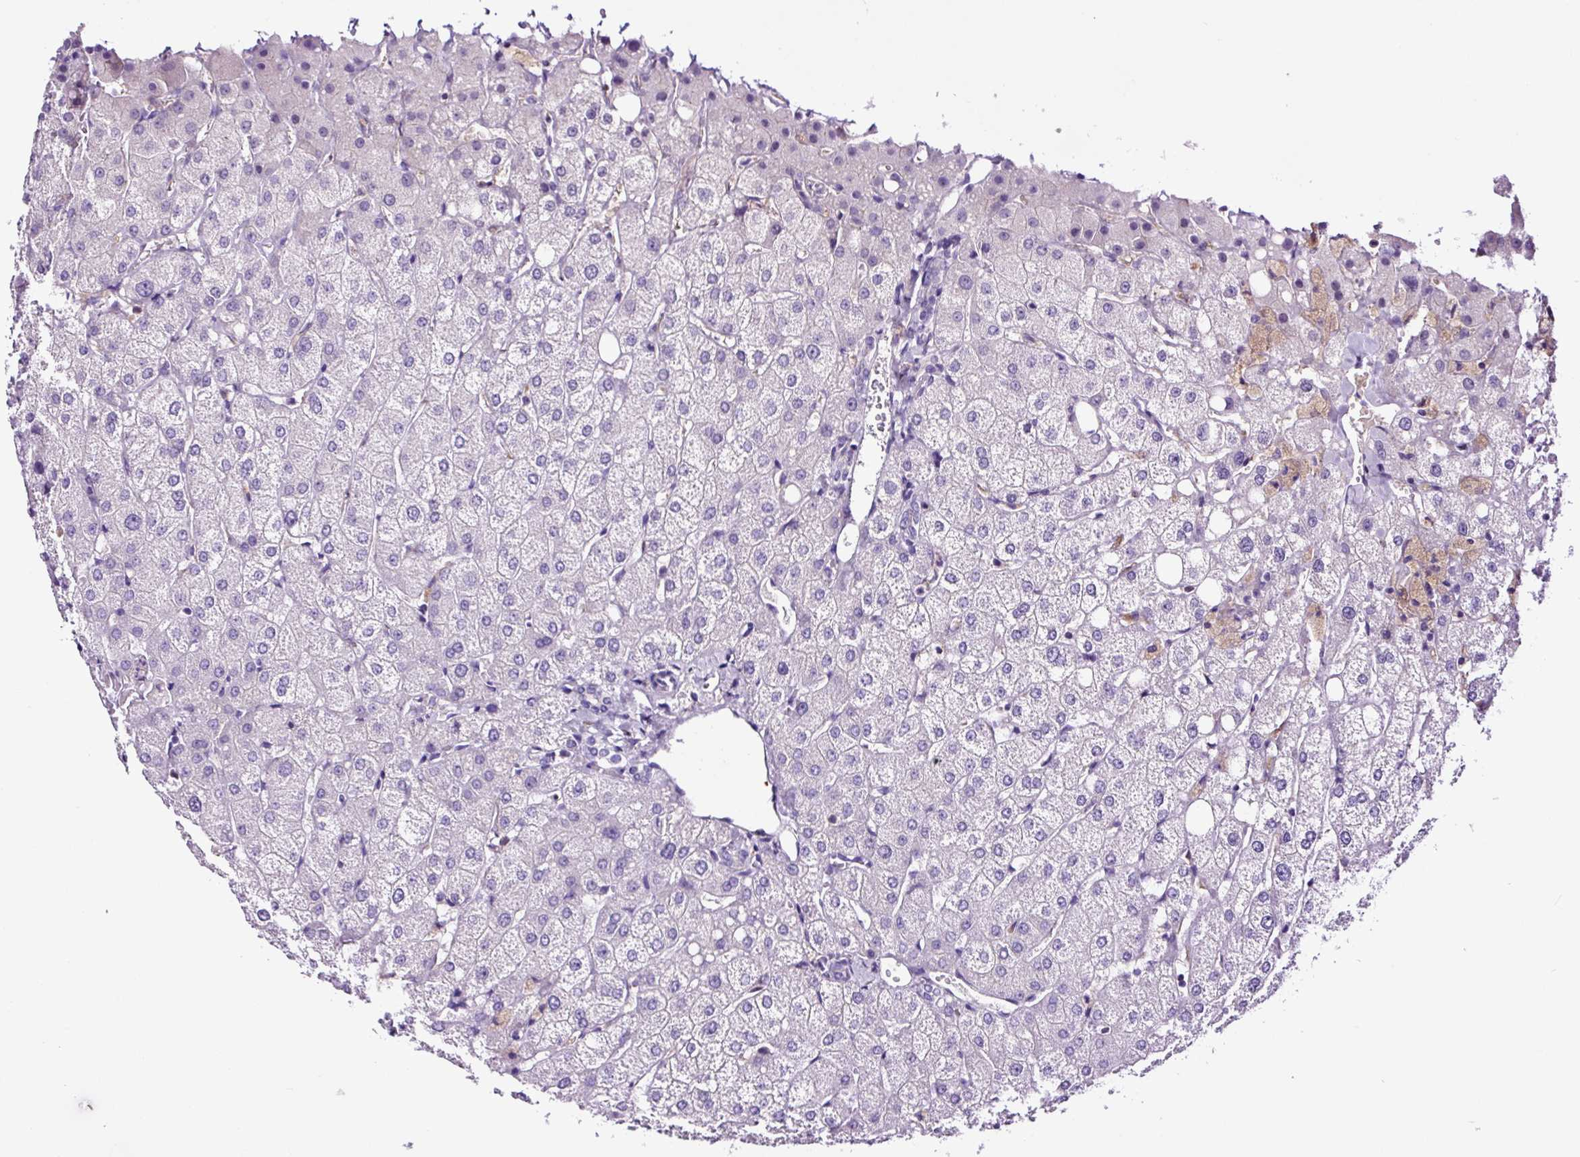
{"staining": {"intensity": "negative", "quantity": "none", "location": "none"}, "tissue": "liver", "cell_type": "Cholangiocytes", "image_type": "normal", "snomed": [{"axis": "morphology", "description": "Normal tissue, NOS"}, {"axis": "topography", "description": "Liver"}], "caption": "A high-resolution photomicrograph shows immunohistochemistry (IHC) staining of benign liver, which displays no significant expression in cholangiocytes. (DAB (3,3'-diaminobenzidine) immunohistochemistry (IHC) with hematoxylin counter stain).", "gene": "FBXL7", "patient": {"sex": "female", "age": 54}}